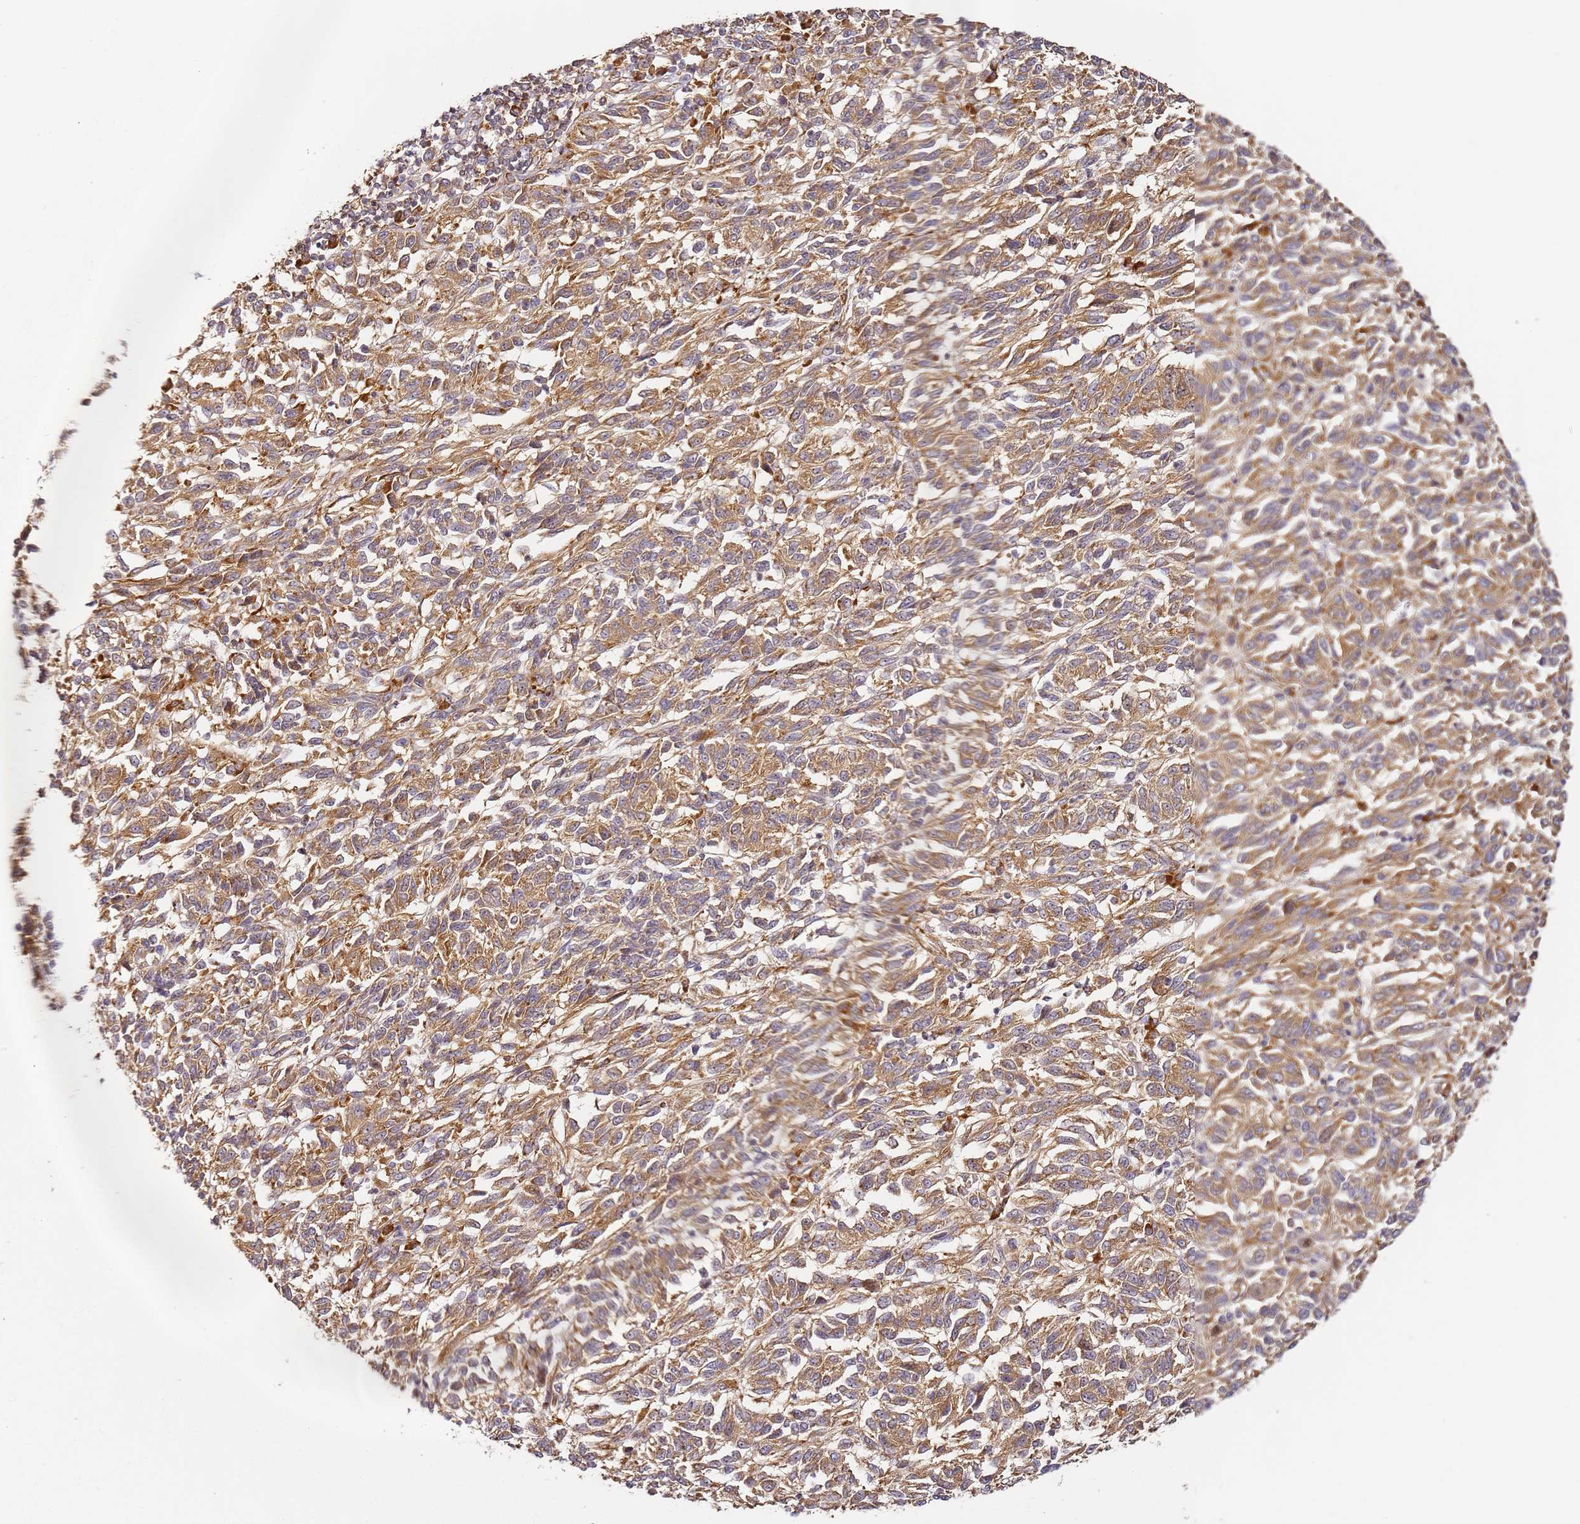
{"staining": {"intensity": "moderate", "quantity": ">75%", "location": "cytoplasmic/membranous"}, "tissue": "melanoma", "cell_type": "Tumor cells", "image_type": "cancer", "snomed": [{"axis": "morphology", "description": "Malignant melanoma, Metastatic site"}, {"axis": "topography", "description": "Lung"}], "caption": "A histopathology image showing moderate cytoplasmic/membranous staining in about >75% of tumor cells in malignant melanoma (metastatic site), as visualized by brown immunohistochemical staining.", "gene": "RPS3A", "patient": {"sex": "male", "age": 64}}